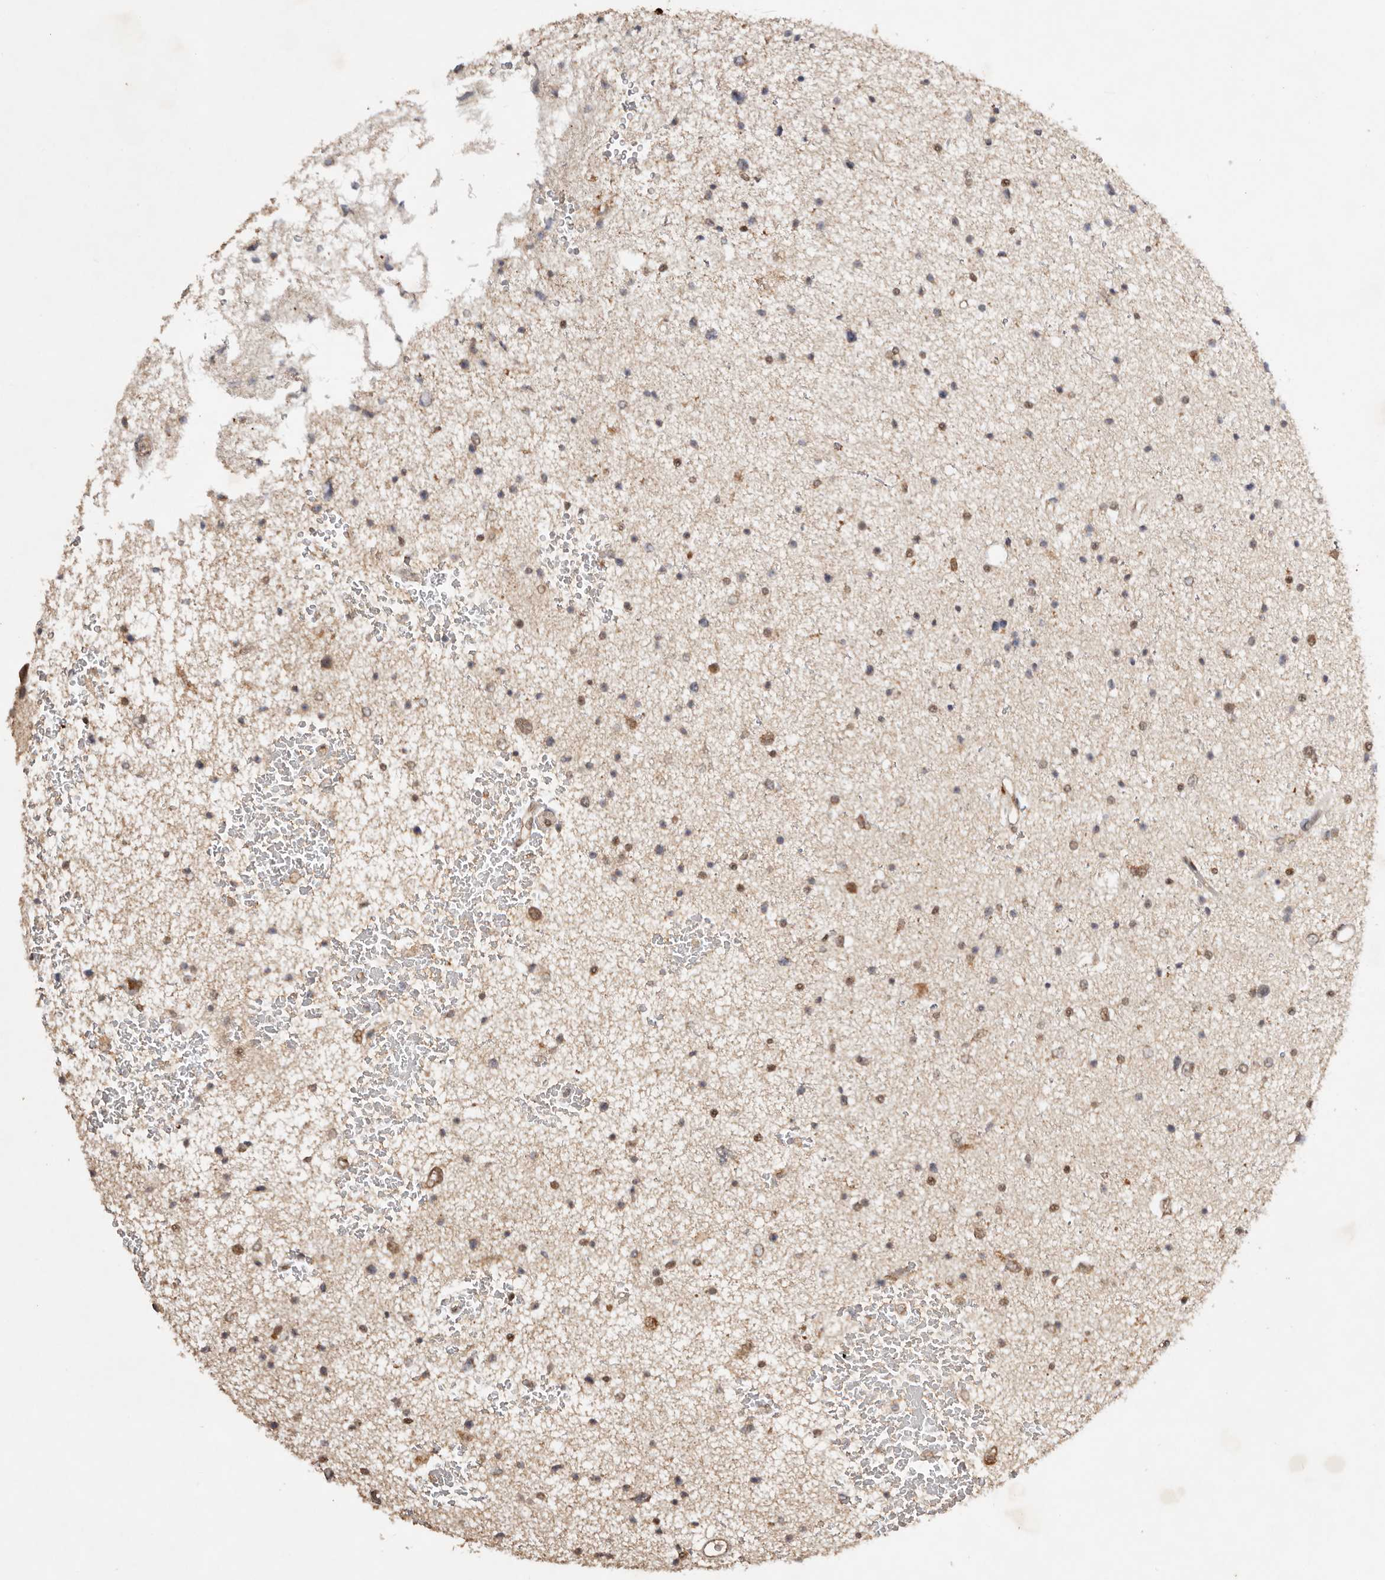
{"staining": {"intensity": "weak", "quantity": "25%-75%", "location": "cytoplasmic/membranous,nuclear"}, "tissue": "glioma", "cell_type": "Tumor cells", "image_type": "cancer", "snomed": [{"axis": "morphology", "description": "Glioma, malignant, Low grade"}, {"axis": "topography", "description": "Cerebral cortex"}], "caption": "Protein expression by immunohistochemistry exhibits weak cytoplasmic/membranous and nuclear expression in about 25%-75% of tumor cells in glioma.", "gene": "SEC14L1", "patient": {"sex": "female", "age": 39}}